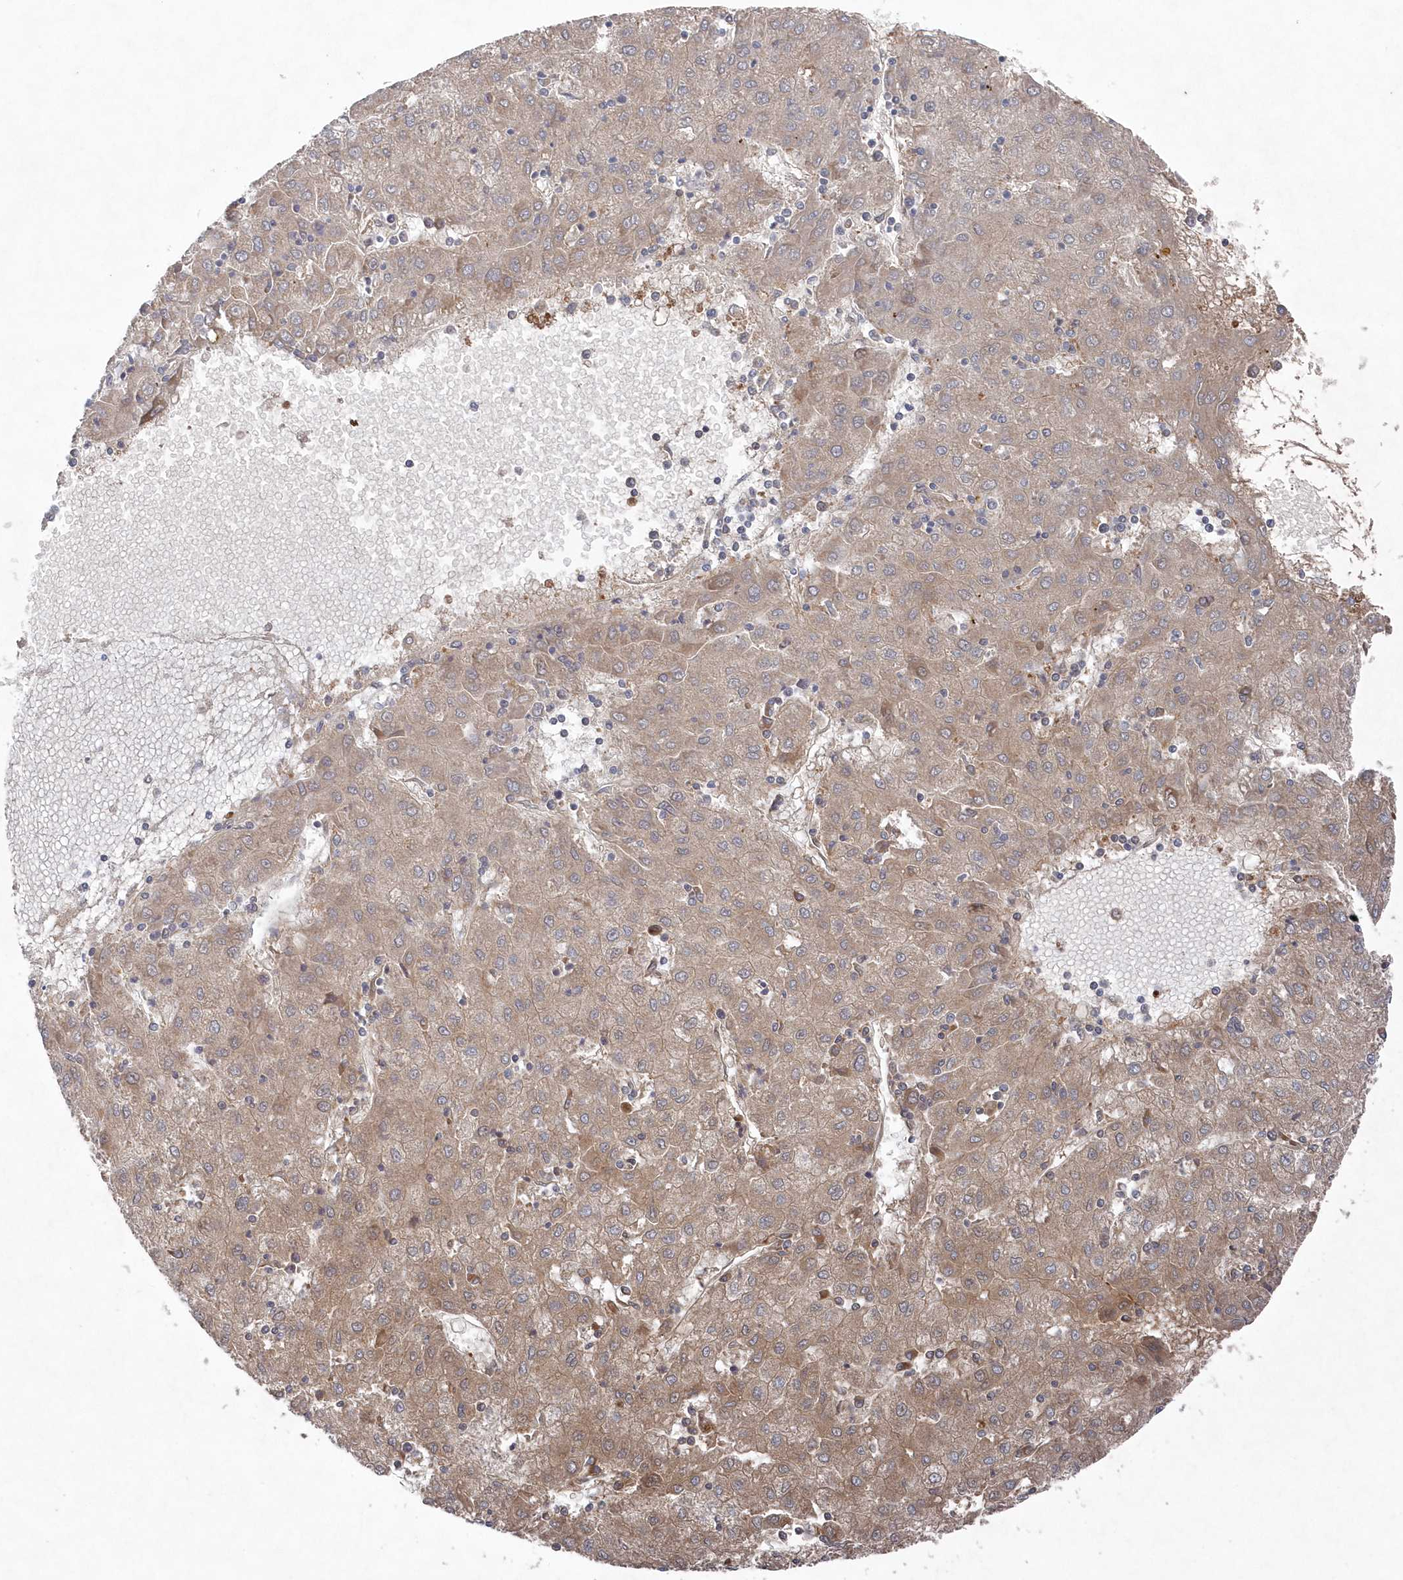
{"staining": {"intensity": "weak", "quantity": "25%-75%", "location": "cytoplasmic/membranous"}, "tissue": "liver cancer", "cell_type": "Tumor cells", "image_type": "cancer", "snomed": [{"axis": "morphology", "description": "Carcinoma, Hepatocellular, NOS"}, {"axis": "topography", "description": "Liver"}], "caption": "This micrograph exhibits liver hepatocellular carcinoma stained with immunohistochemistry to label a protein in brown. The cytoplasmic/membranous of tumor cells show weak positivity for the protein. Nuclei are counter-stained blue.", "gene": "ASNSD1", "patient": {"sex": "male", "age": 72}}